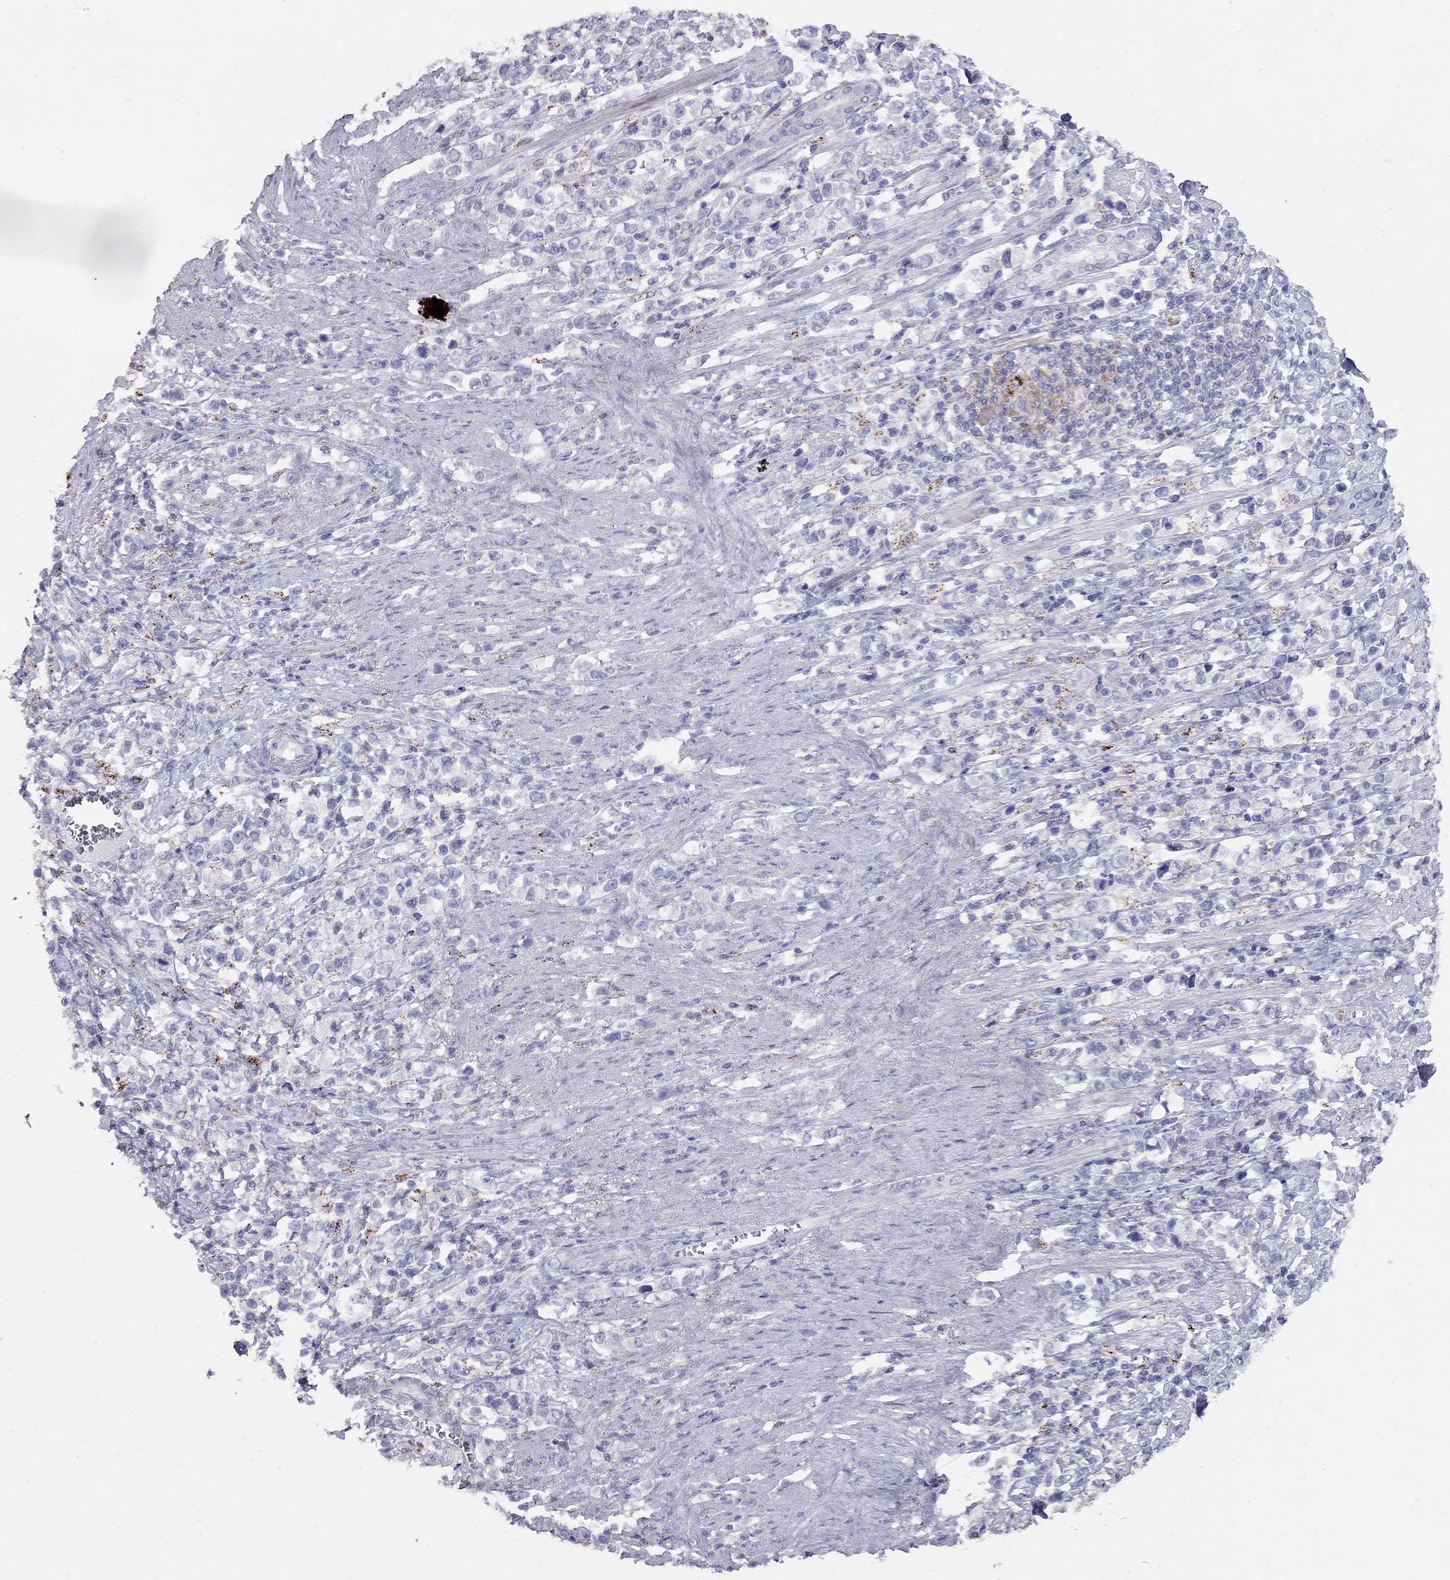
{"staining": {"intensity": "negative", "quantity": "none", "location": "none"}, "tissue": "stomach cancer", "cell_type": "Tumor cells", "image_type": "cancer", "snomed": [{"axis": "morphology", "description": "Adenocarcinoma, NOS"}, {"axis": "topography", "description": "Stomach"}], "caption": "This is an IHC micrograph of stomach cancer (adenocarcinoma). There is no staining in tumor cells.", "gene": "MAGEB4", "patient": {"sex": "male", "age": 63}}